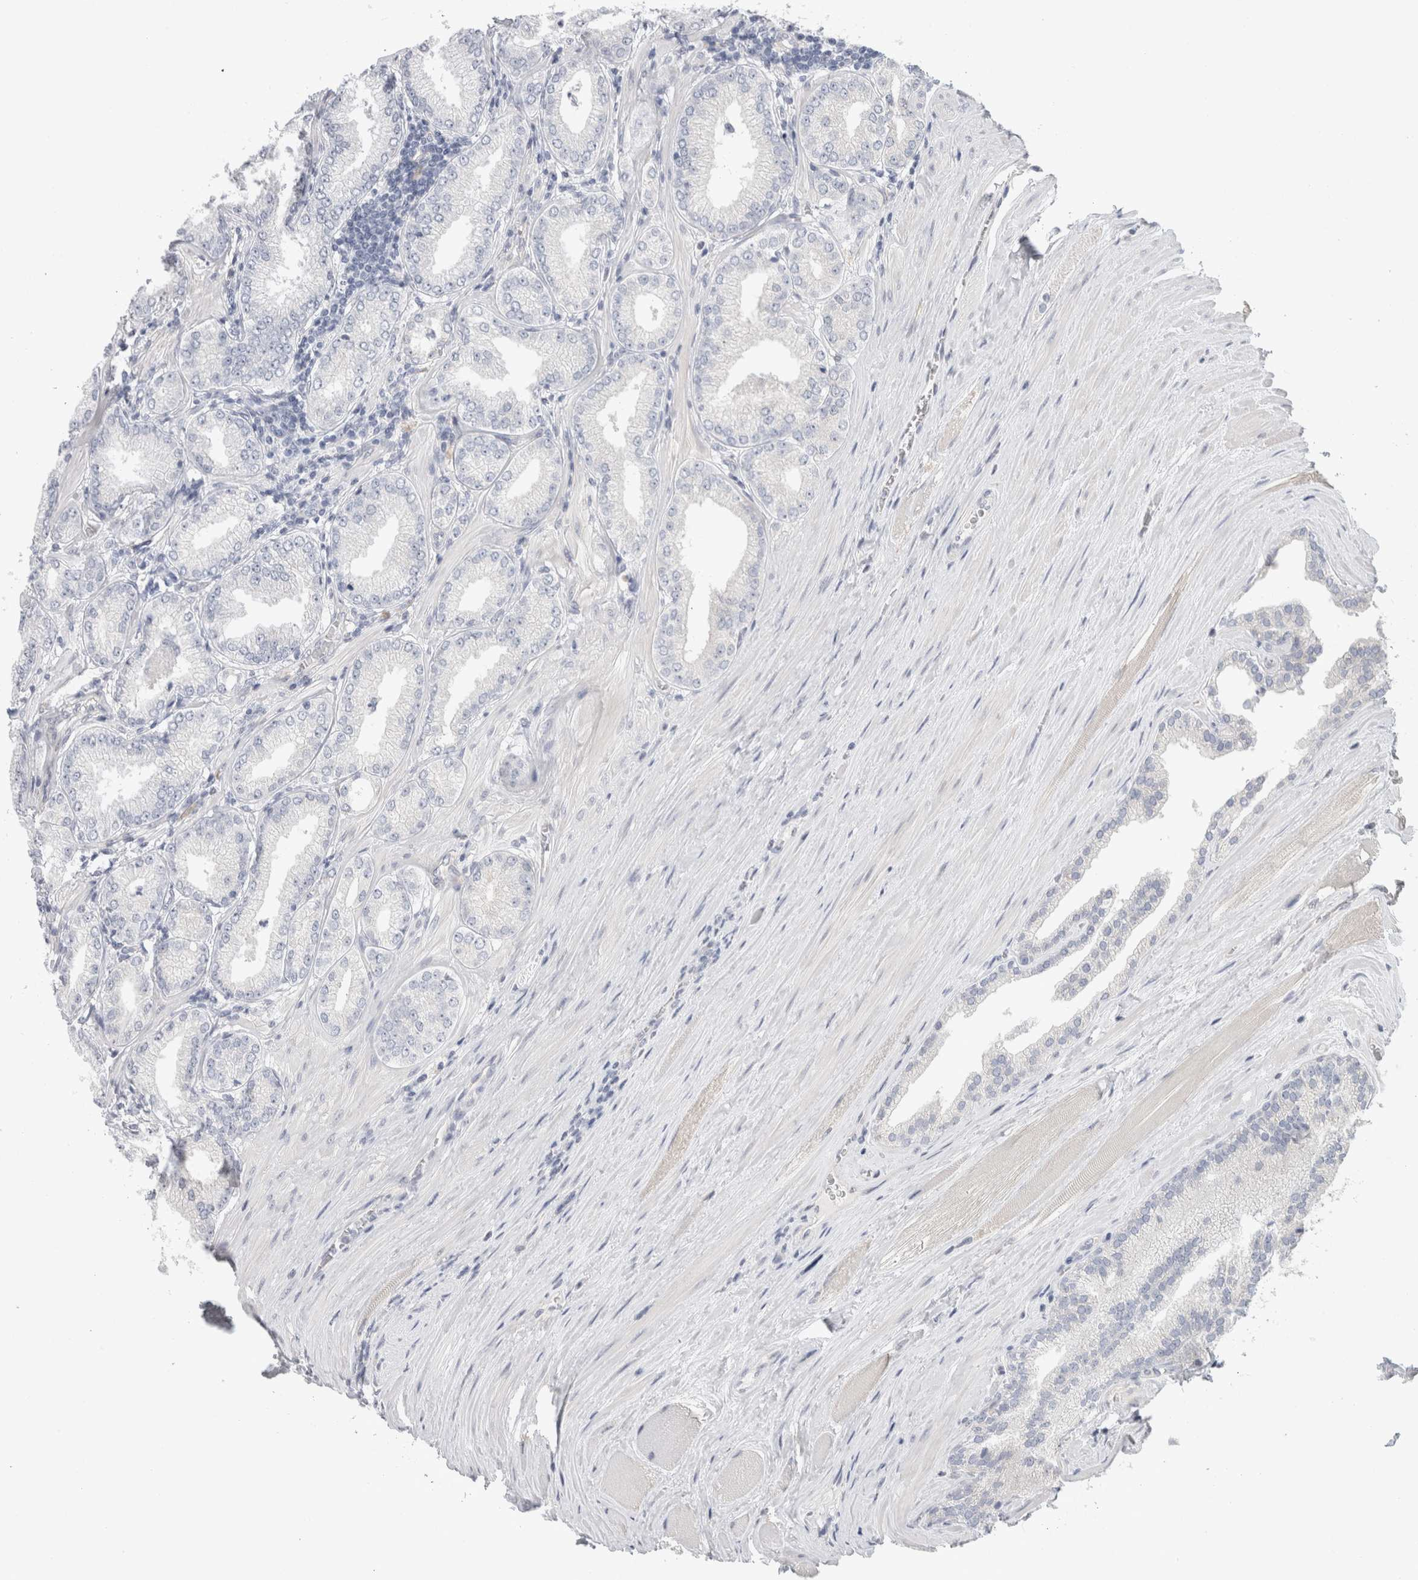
{"staining": {"intensity": "negative", "quantity": "none", "location": "none"}, "tissue": "prostate cancer", "cell_type": "Tumor cells", "image_type": "cancer", "snomed": [{"axis": "morphology", "description": "Adenocarcinoma, Low grade"}, {"axis": "topography", "description": "Prostate"}], "caption": "Histopathology image shows no protein staining in tumor cells of prostate cancer tissue. (IHC, brightfield microscopy, high magnification).", "gene": "SYTL5", "patient": {"sex": "male", "age": 62}}